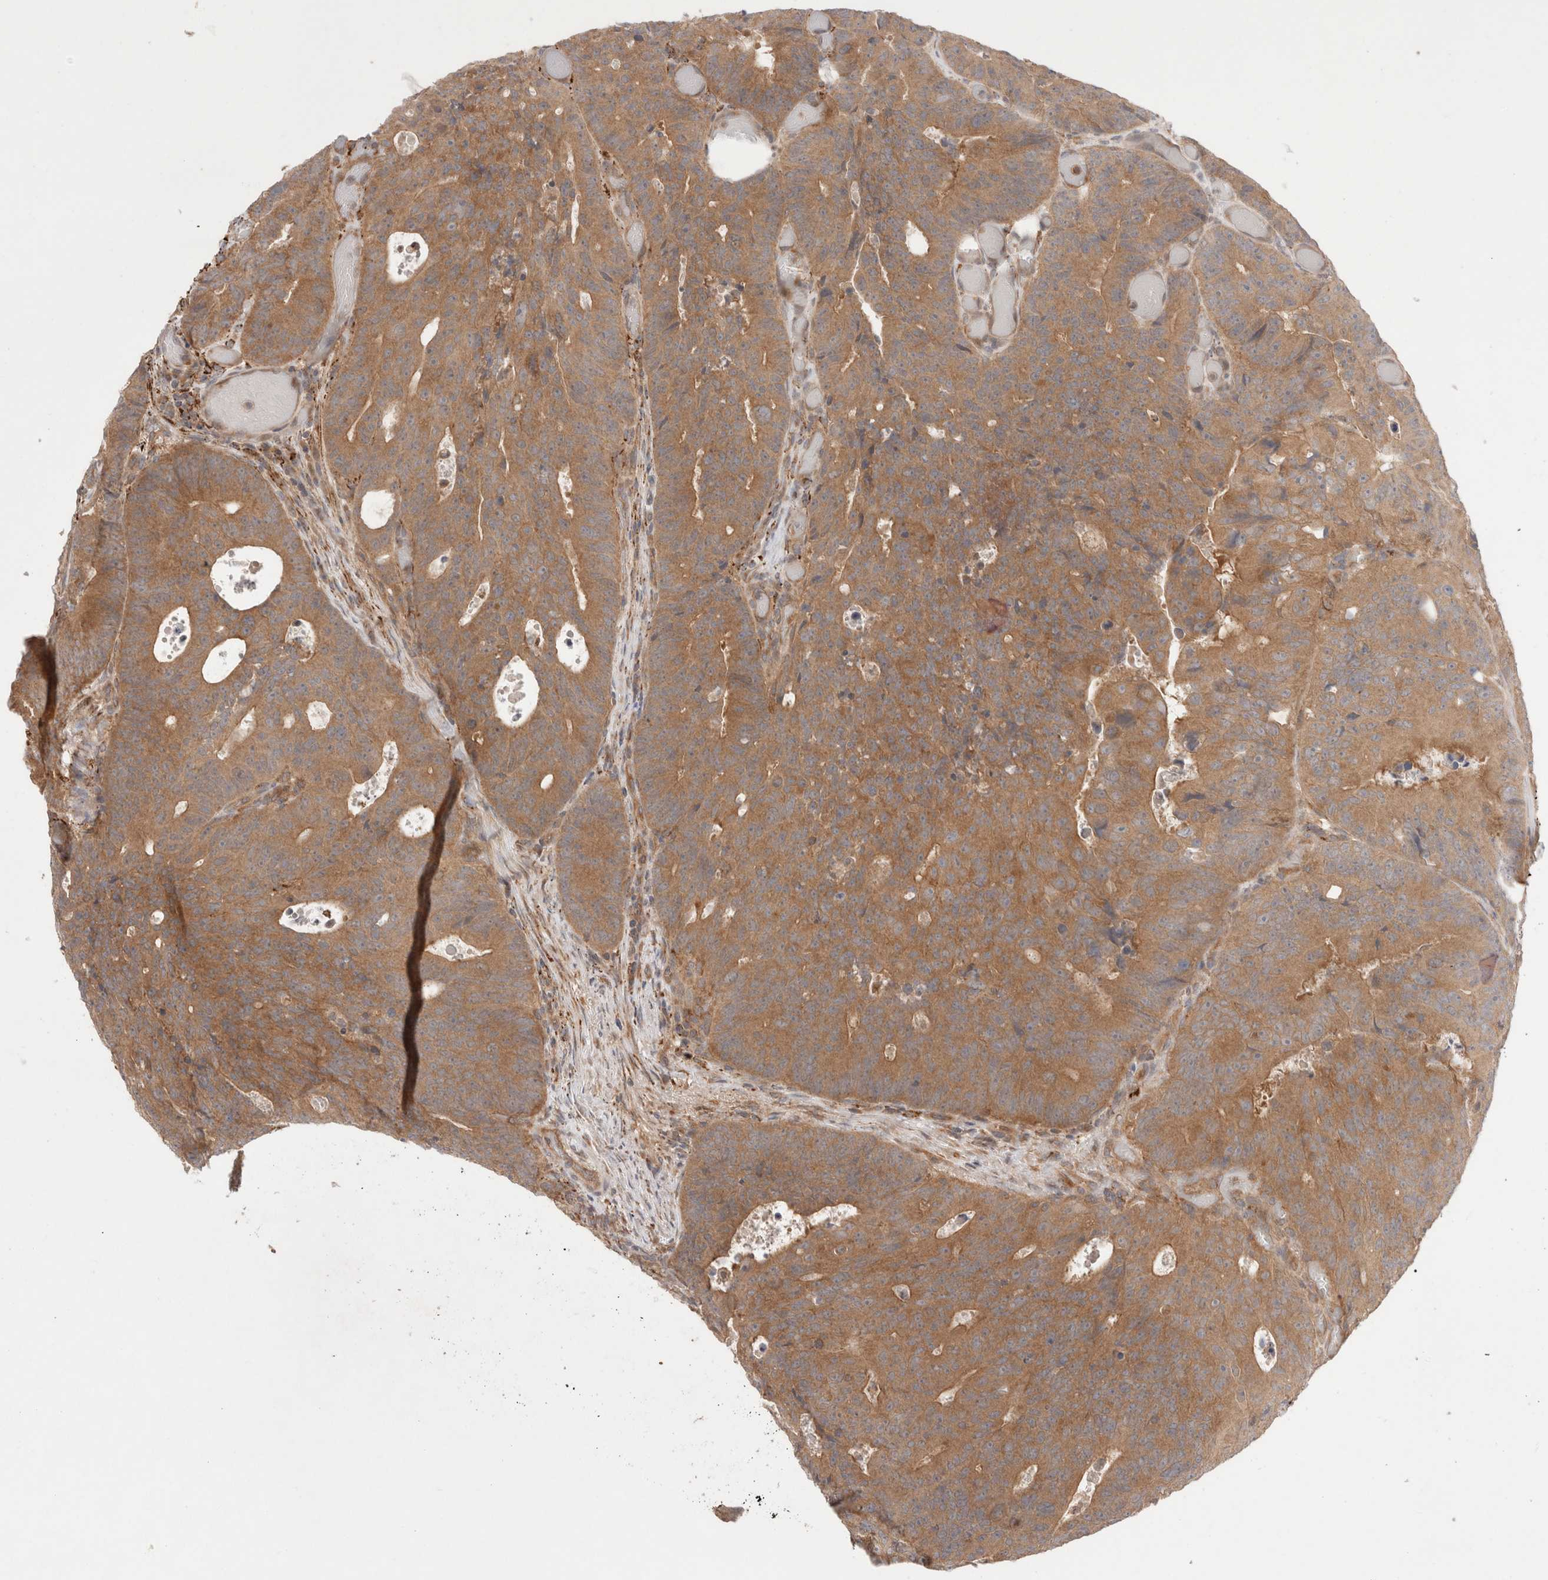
{"staining": {"intensity": "moderate", "quantity": ">75%", "location": "cytoplasmic/membranous"}, "tissue": "colorectal cancer", "cell_type": "Tumor cells", "image_type": "cancer", "snomed": [{"axis": "morphology", "description": "Adenocarcinoma, NOS"}, {"axis": "topography", "description": "Colon"}], "caption": "High-magnification brightfield microscopy of colorectal cancer (adenocarcinoma) stained with DAB (3,3'-diaminobenzidine) (brown) and counterstained with hematoxylin (blue). tumor cells exhibit moderate cytoplasmic/membranous staining is appreciated in approximately>75% of cells.", "gene": "HROB", "patient": {"sex": "male", "age": 87}}